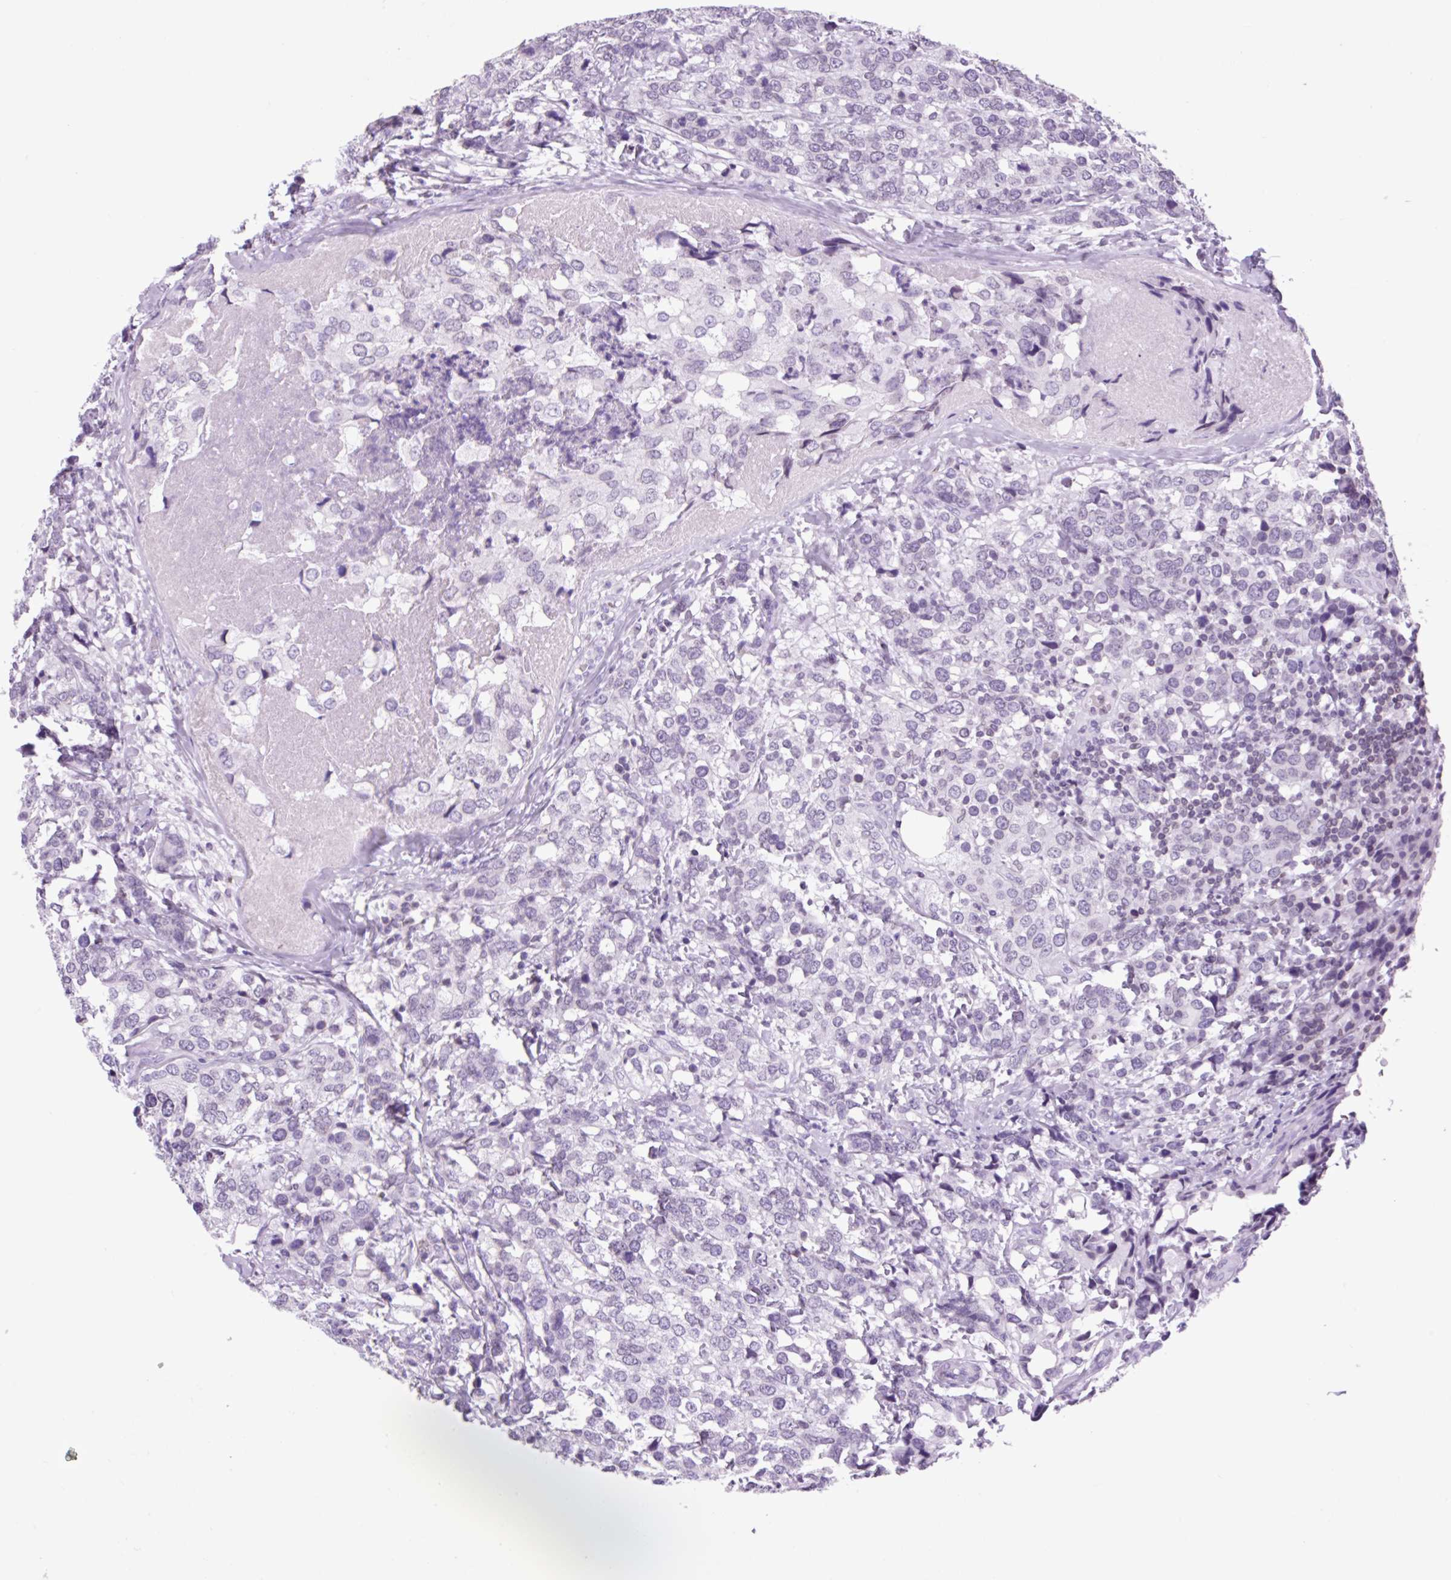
{"staining": {"intensity": "negative", "quantity": "none", "location": "none"}, "tissue": "breast cancer", "cell_type": "Tumor cells", "image_type": "cancer", "snomed": [{"axis": "morphology", "description": "Lobular carcinoma"}, {"axis": "topography", "description": "Breast"}], "caption": "Tumor cells show no significant protein expression in lobular carcinoma (breast).", "gene": "VPREB1", "patient": {"sex": "female", "age": 59}}